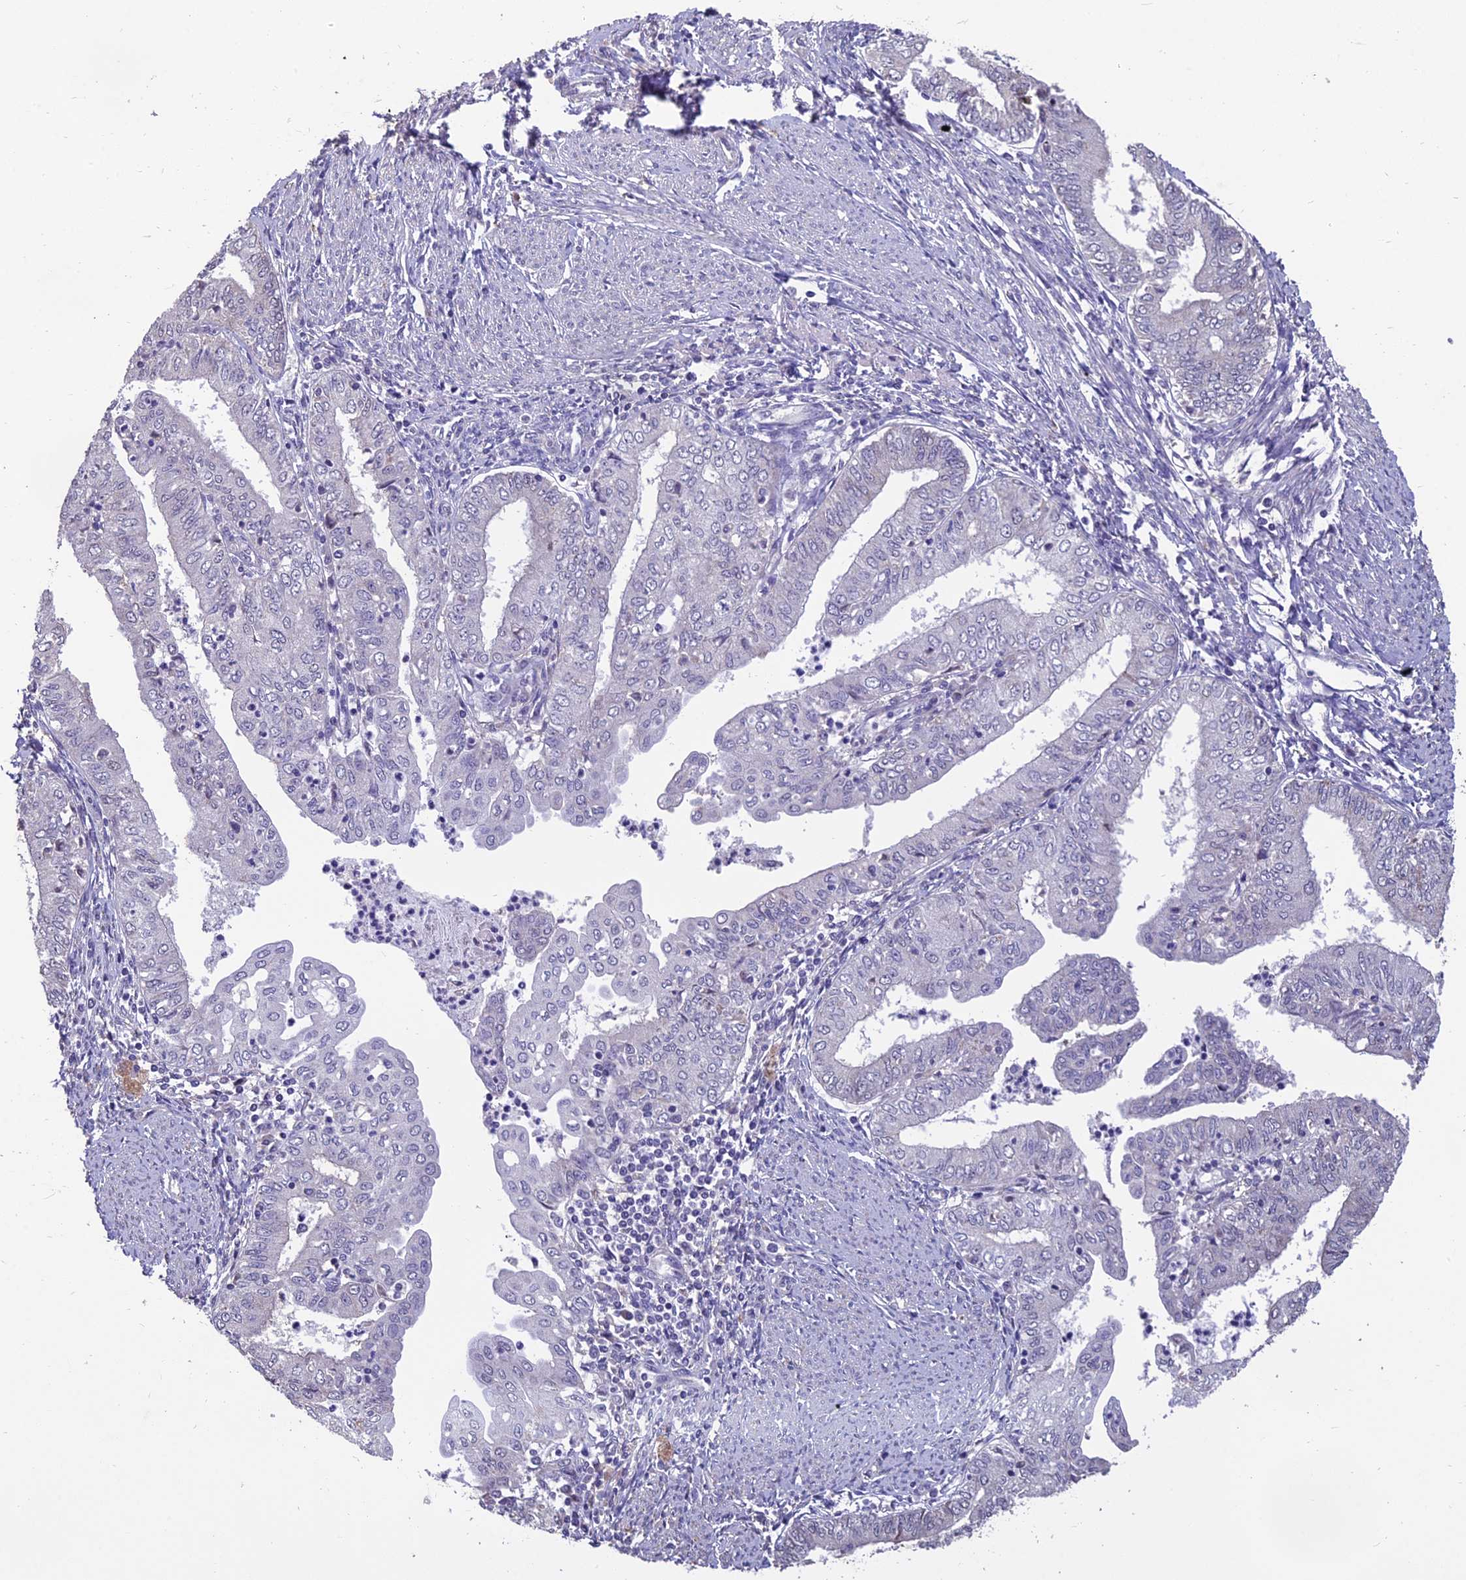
{"staining": {"intensity": "negative", "quantity": "none", "location": "none"}, "tissue": "endometrial cancer", "cell_type": "Tumor cells", "image_type": "cancer", "snomed": [{"axis": "morphology", "description": "Adenocarcinoma, NOS"}, {"axis": "topography", "description": "Endometrium"}], "caption": "Photomicrograph shows no significant protein positivity in tumor cells of endometrial cancer.", "gene": "GRWD1", "patient": {"sex": "female", "age": 66}}